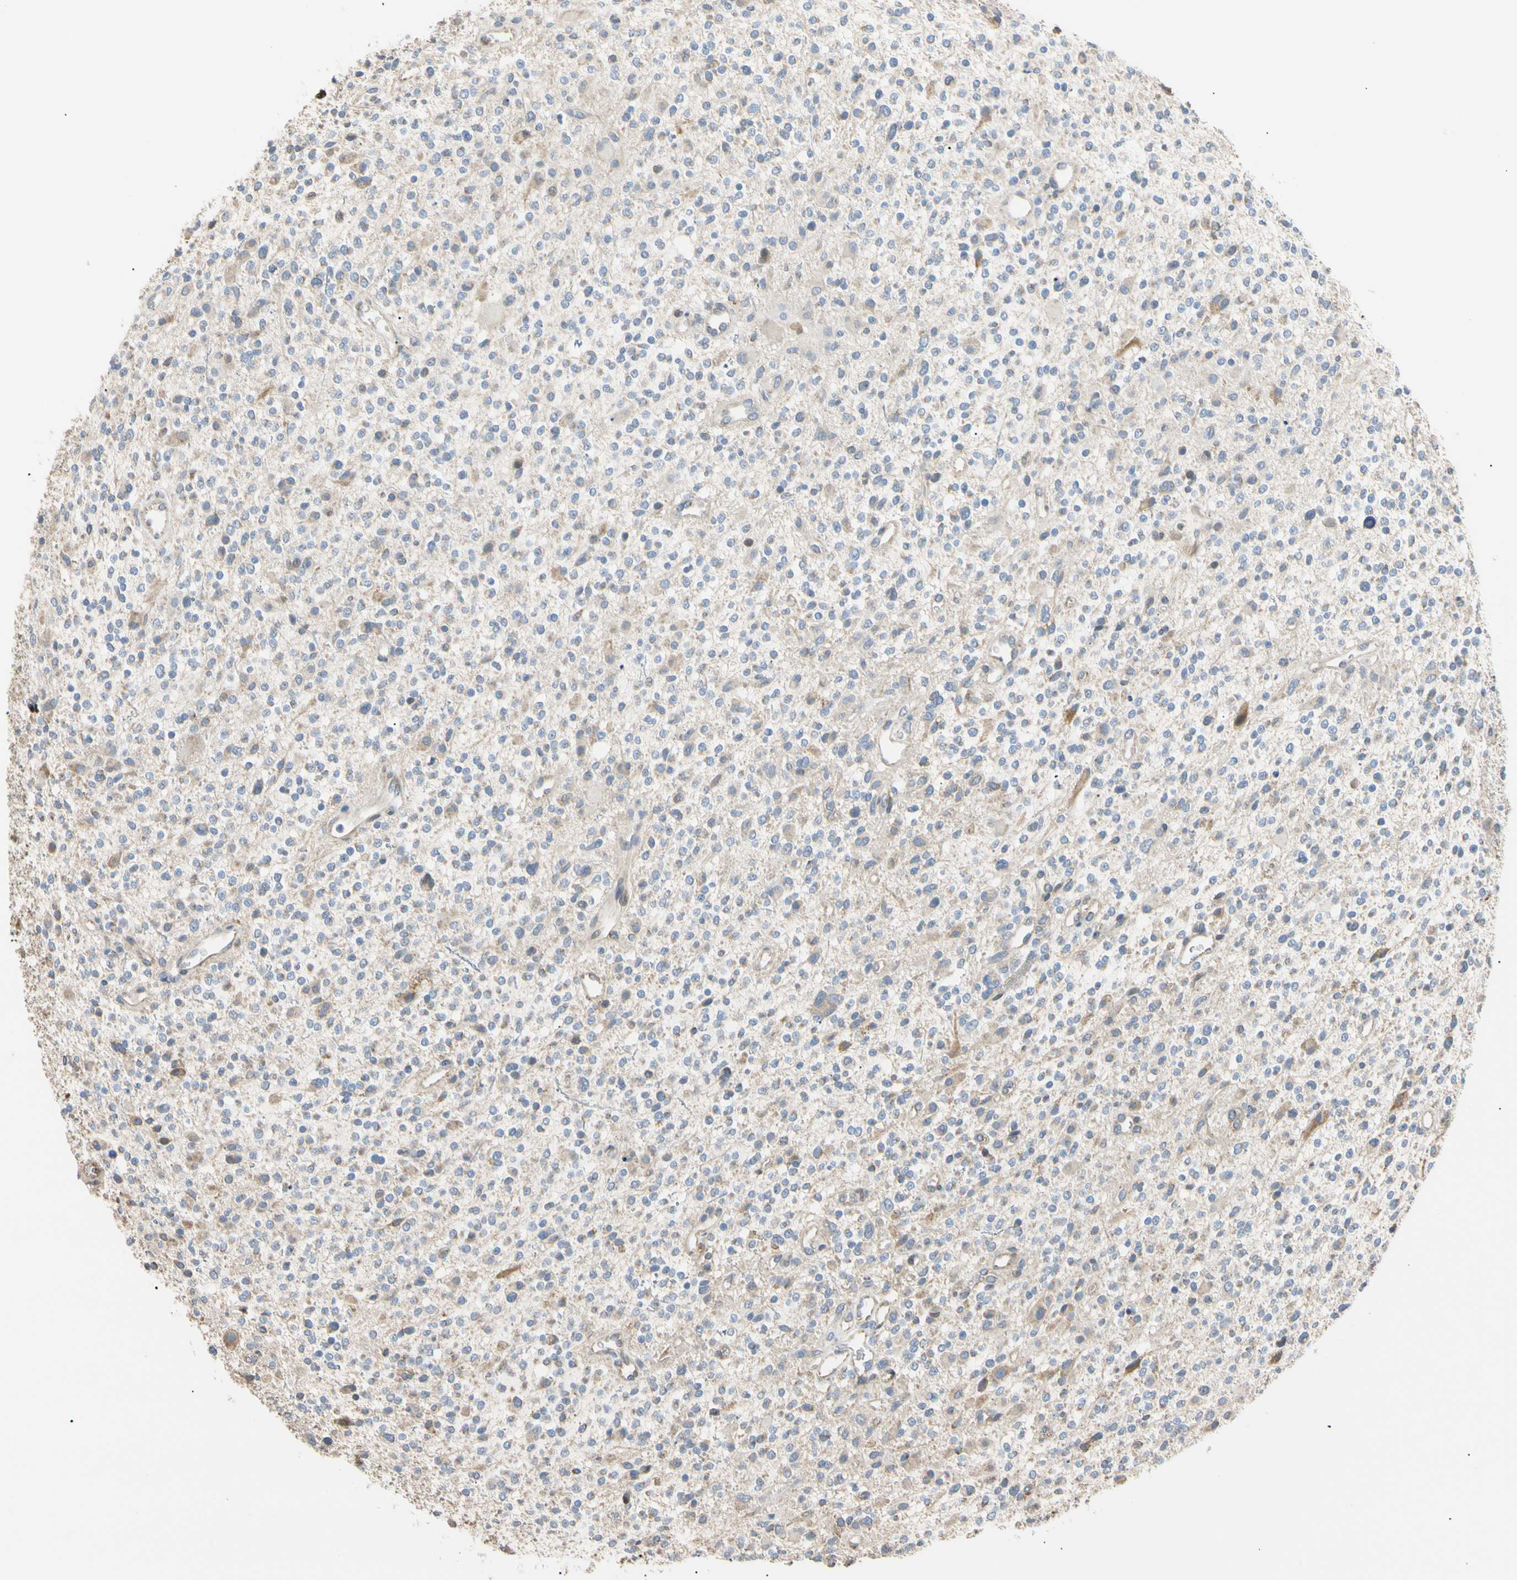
{"staining": {"intensity": "weak", "quantity": "<25%", "location": "cytoplasmic/membranous"}, "tissue": "glioma", "cell_type": "Tumor cells", "image_type": "cancer", "snomed": [{"axis": "morphology", "description": "Glioma, malignant, High grade"}, {"axis": "topography", "description": "Brain"}], "caption": "Immunohistochemistry micrograph of glioma stained for a protein (brown), which displays no staining in tumor cells.", "gene": "PLGRKT", "patient": {"sex": "male", "age": 48}}